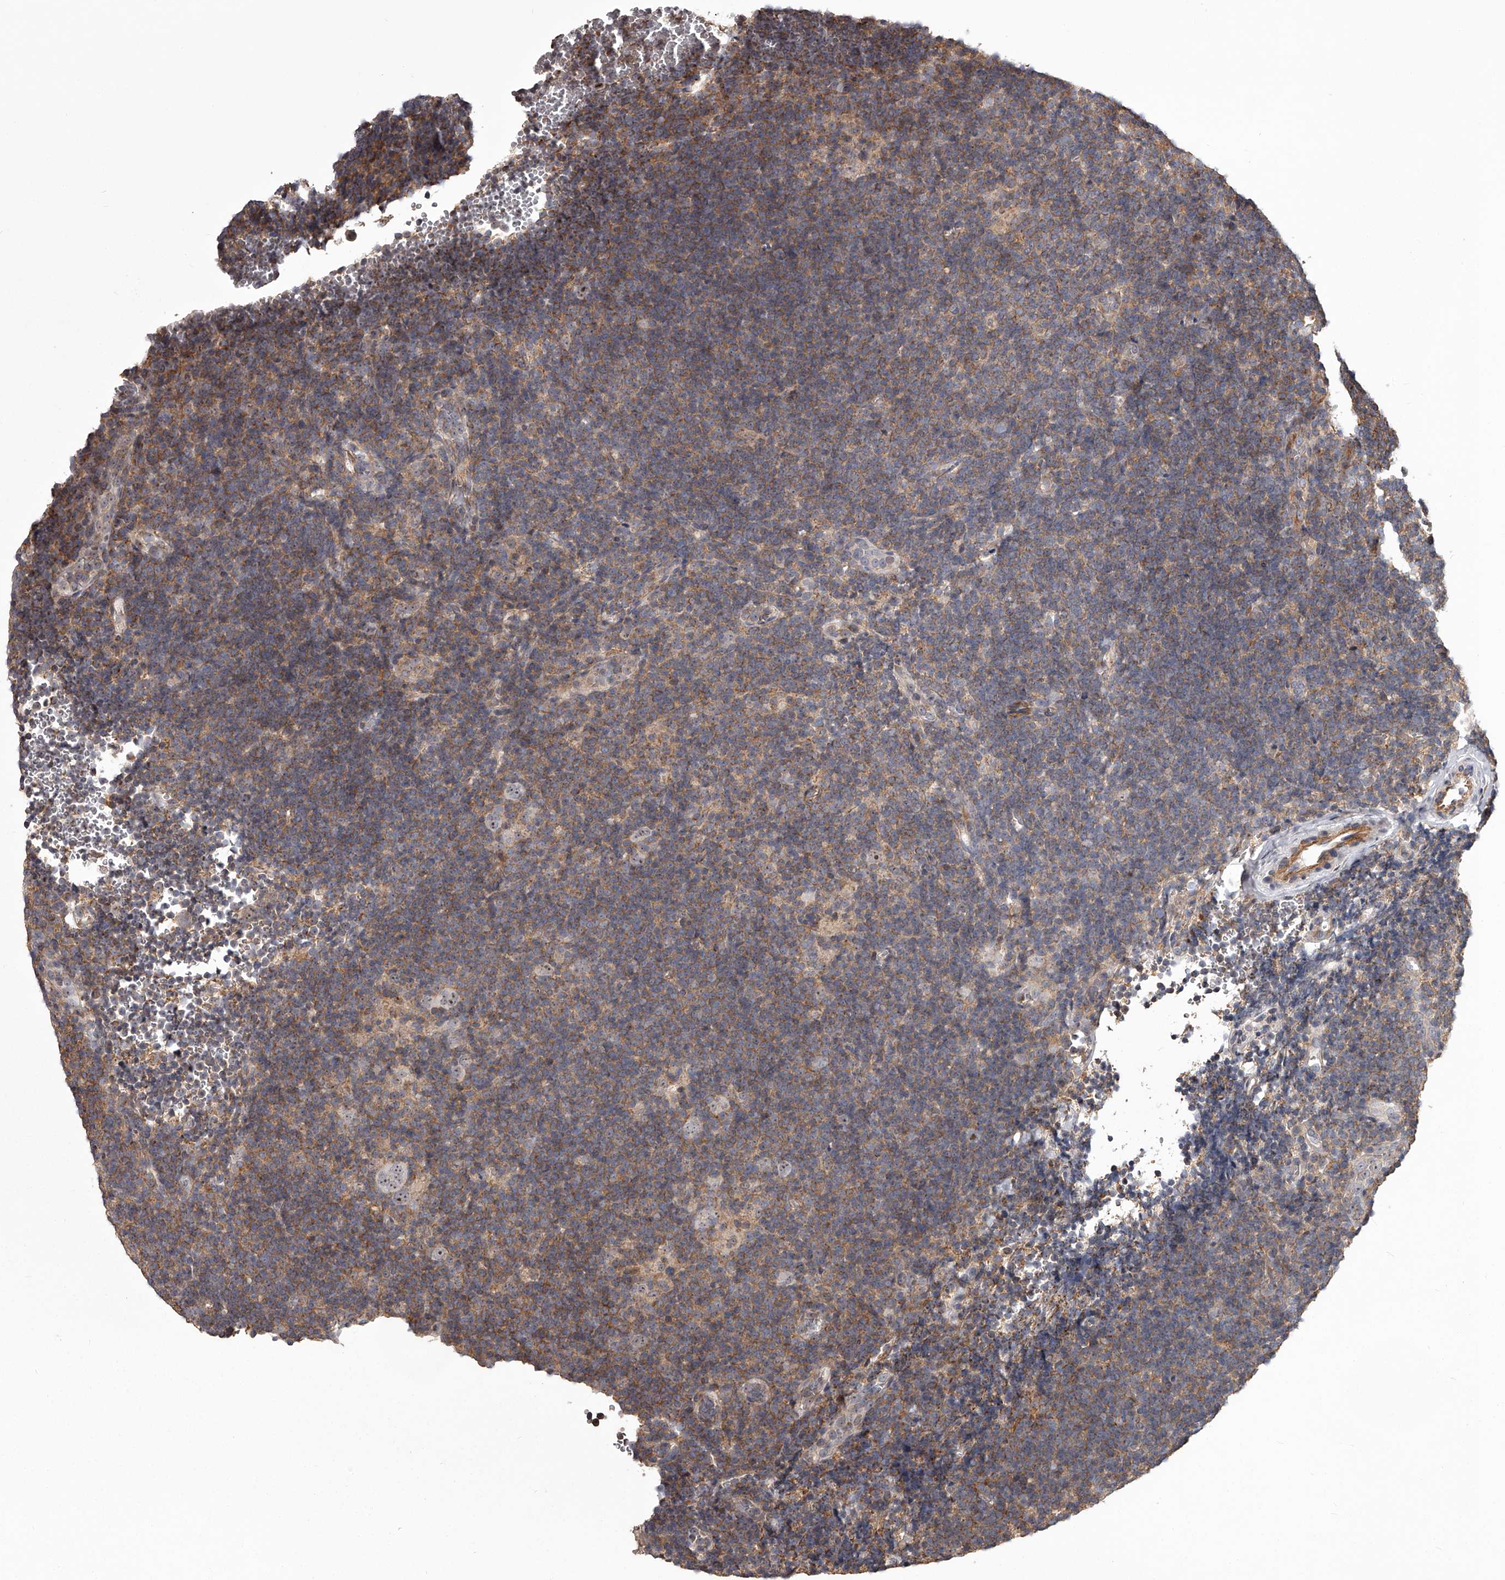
{"staining": {"intensity": "moderate", "quantity": "25%-75%", "location": "nuclear"}, "tissue": "lymphoma", "cell_type": "Tumor cells", "image_type": "cancer", "snomed": [{"axis": "morphology", "description": "Hodgkin's disease, NOS"}, {"axis": "topography", "description": "Lymph node"}], "caption": "There is medium levels of moderate nuclear expression in tumor cells of lymphoma, as demonstrated by immunohistochemical staining (brown color).", "gene": "RRP36", "patient": {"sex": "female", "age": 57}}